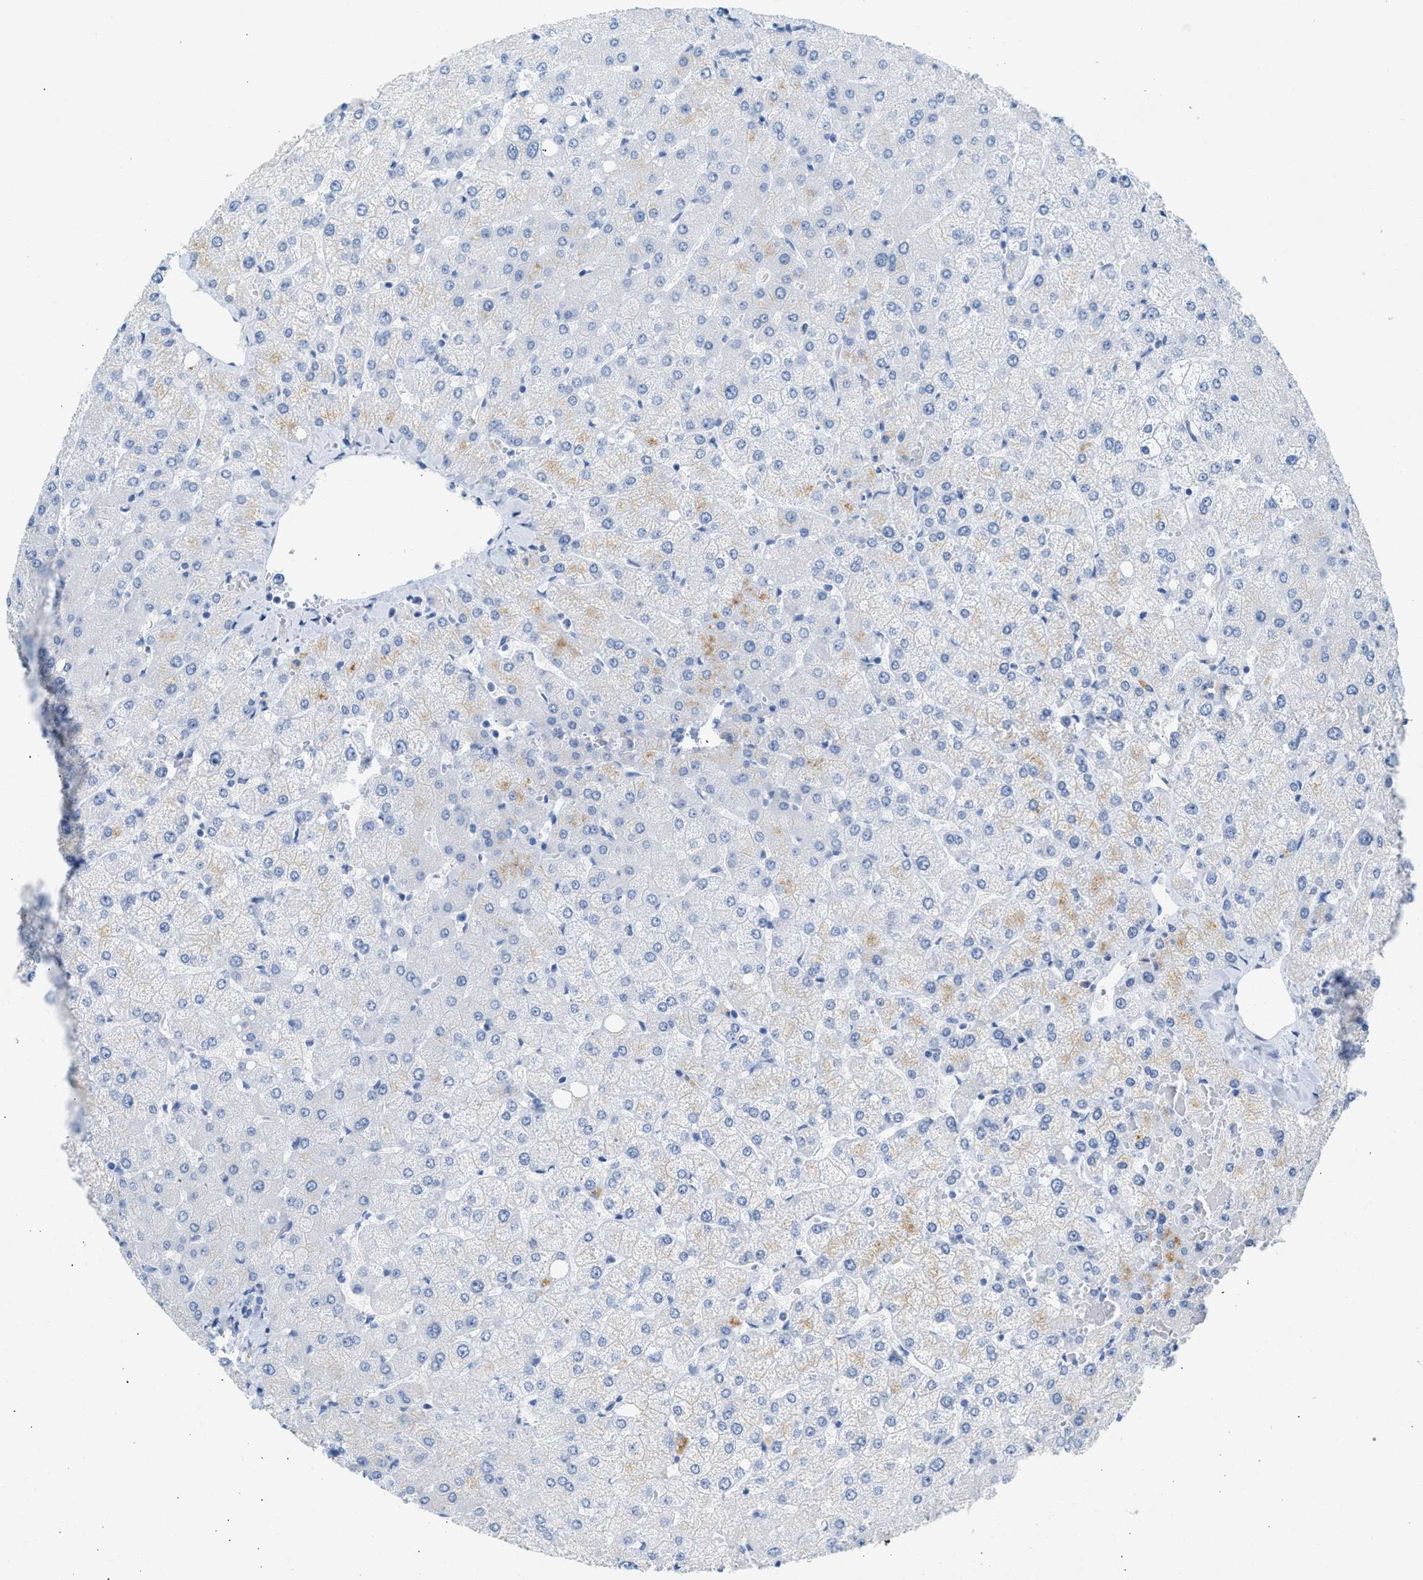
{"staining": {"intensity": "negative", "quantity": "none", "location": "none"}, "tissue": "liver", "cell_type": "Cholangiocytes", "image_type": "normal", "snomed": [{"axis": "morphology", "description": "Normal tissue, NOS"}, {"axis": "topography", "description": "Liver"}], "caption": "Immunohistochemistry micrograph of benign liver: liver stained with DAB reveals no significant protein positivity in cholangiocytes. (DAB (3,3'-diaminobenzidine) immunohistochemistry (IHC) visualized using brightfield microscopy, high magnification).", "gene": "HHATL", "patient": {"sex": "female", "age": 54}}